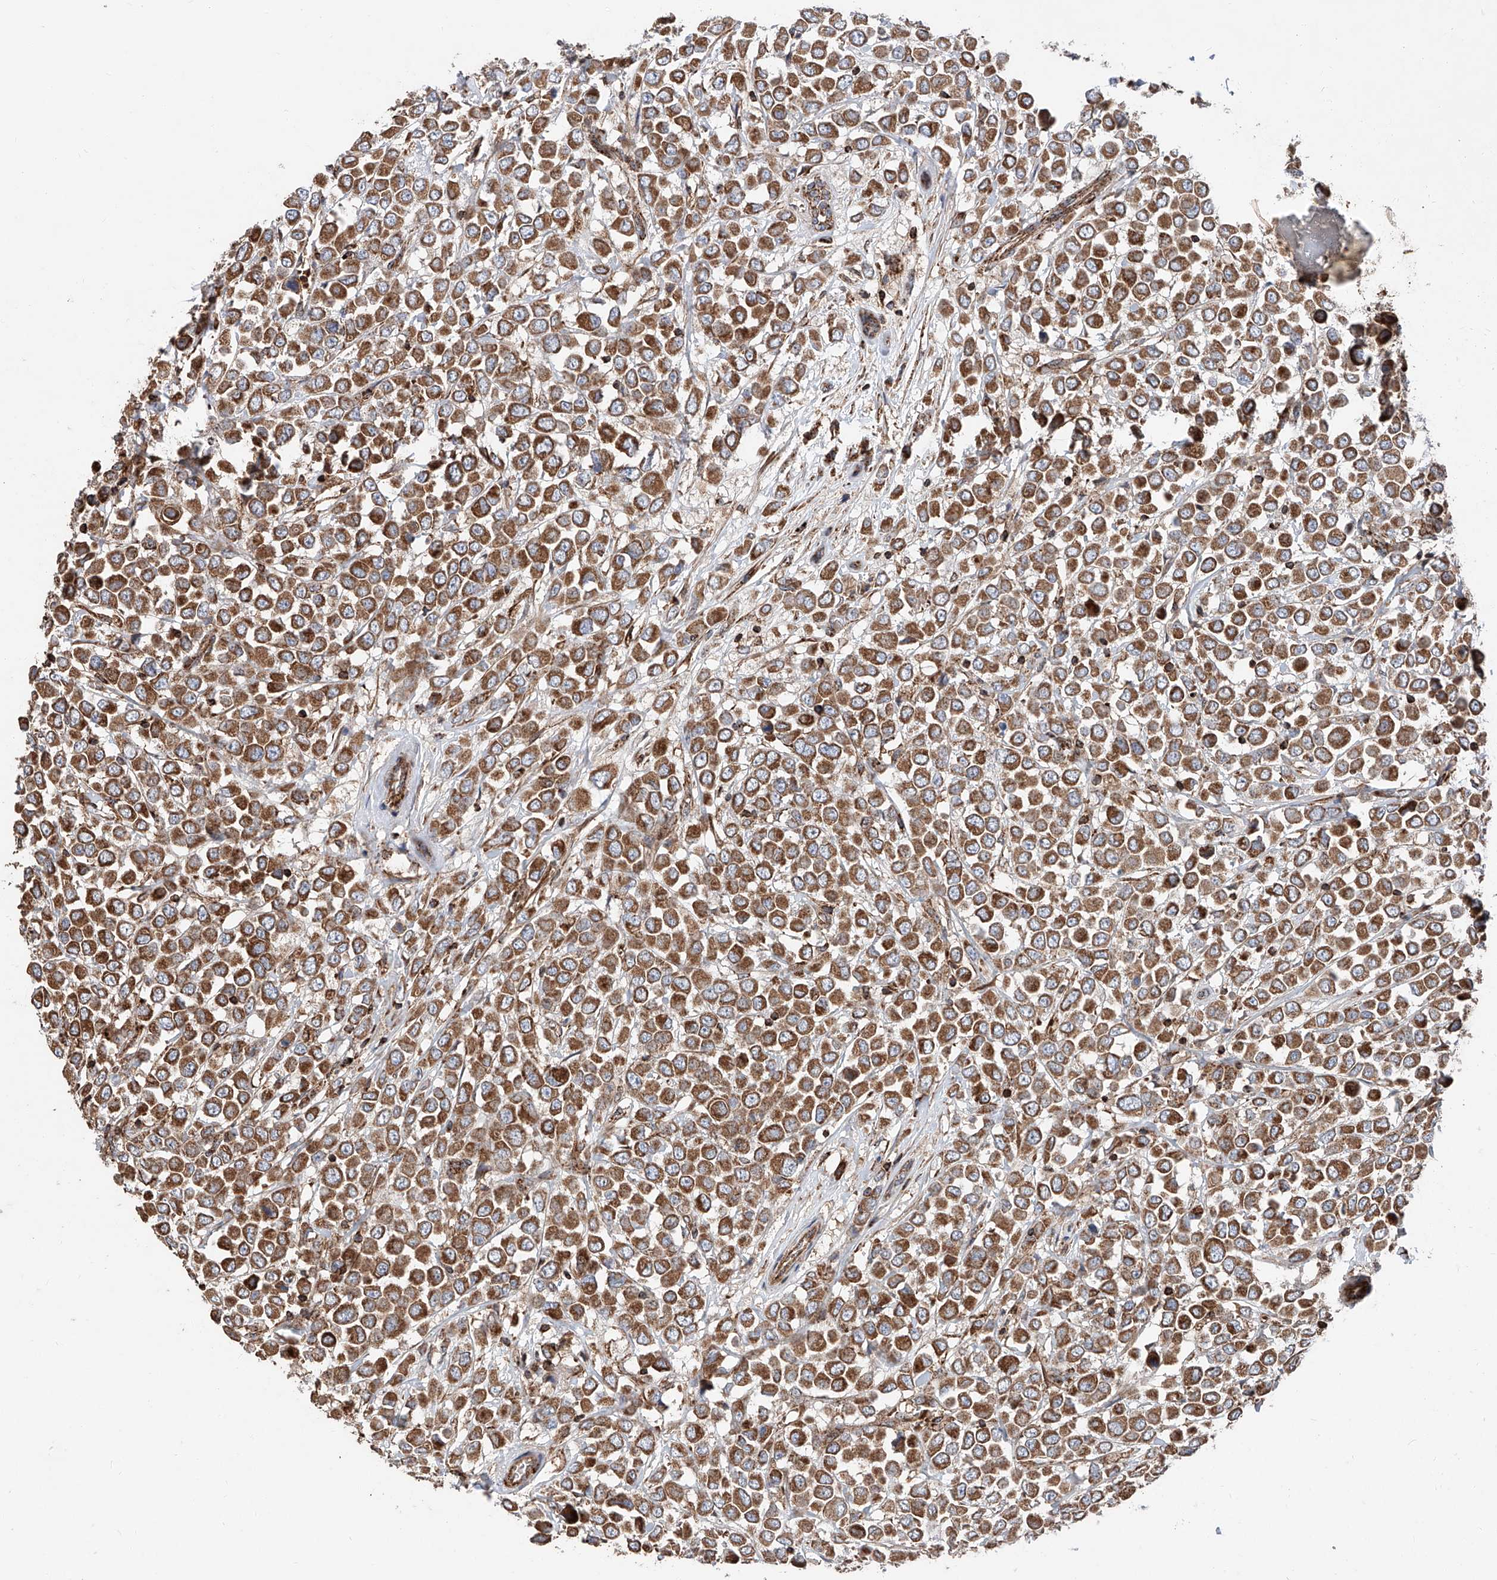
{"staining": {"intensity": "strong", "quantity": ">75%", "location": "cytoplasmic/membranous"}, "tissue": "breast cancer", "cell_type": "Tumor cells", "image_type": "cancer", "snomed": [{"axis": "morphology", "description": "Duct carcinoma"}, {"axis": "topography", "description": "Breast"}], "caption": "Immunohistochemistry (IHC) staining of breast cancer, which demonstrates high levels of strong cytoplasmic/membranous staining in about >75% of tumor cells indicating strong cytoplasmic/membranous protein expression. The staining was performed using DAB (3,3'-diaminobenzidine) (brown) for protein detection and nuclei were counterstained in hematoxylin (blue).", "gene": "PISD", "patient": {"sex": "female", "age": 61}}